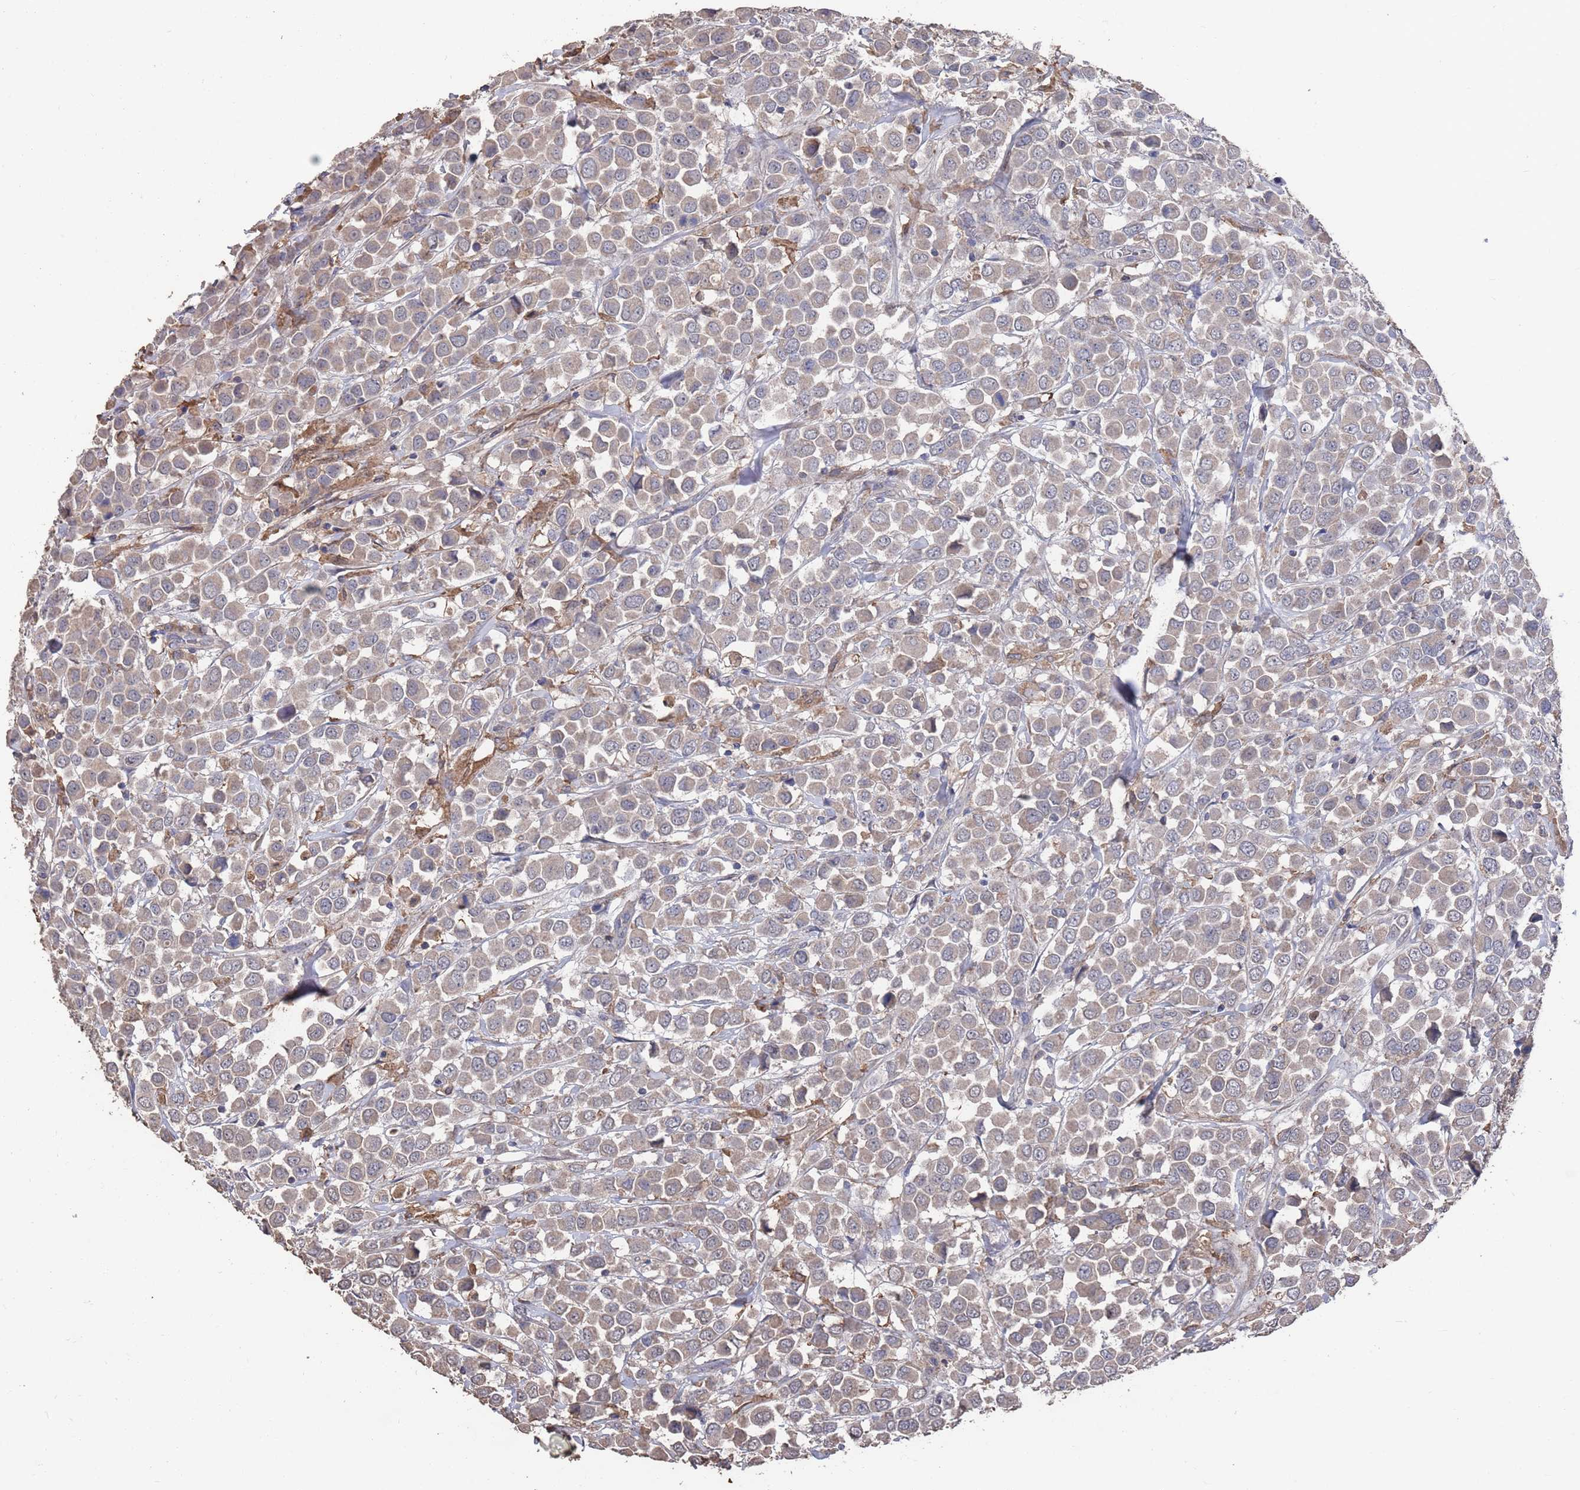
{"staining": {"intensity": "weak", "quantity": ">75%", "location": "cytoplasmic/membranous"}, "tissue": "breast cancer", "cell_type": "Tumor cells", "image_type": "cancer", "snomed": [{"axis": "morphology", "description": "Duct carcinoma"}, {"axis": "topography", "description": "Breast"}], "caption": "The immunohistochemical stain labels weak cytoplasmic/membranous staining in tumor cells of breast cancer (intraductal carcinoma) tissue.", "gene": "BTBD18", "patient": {"sex": "female", "age": 61}}